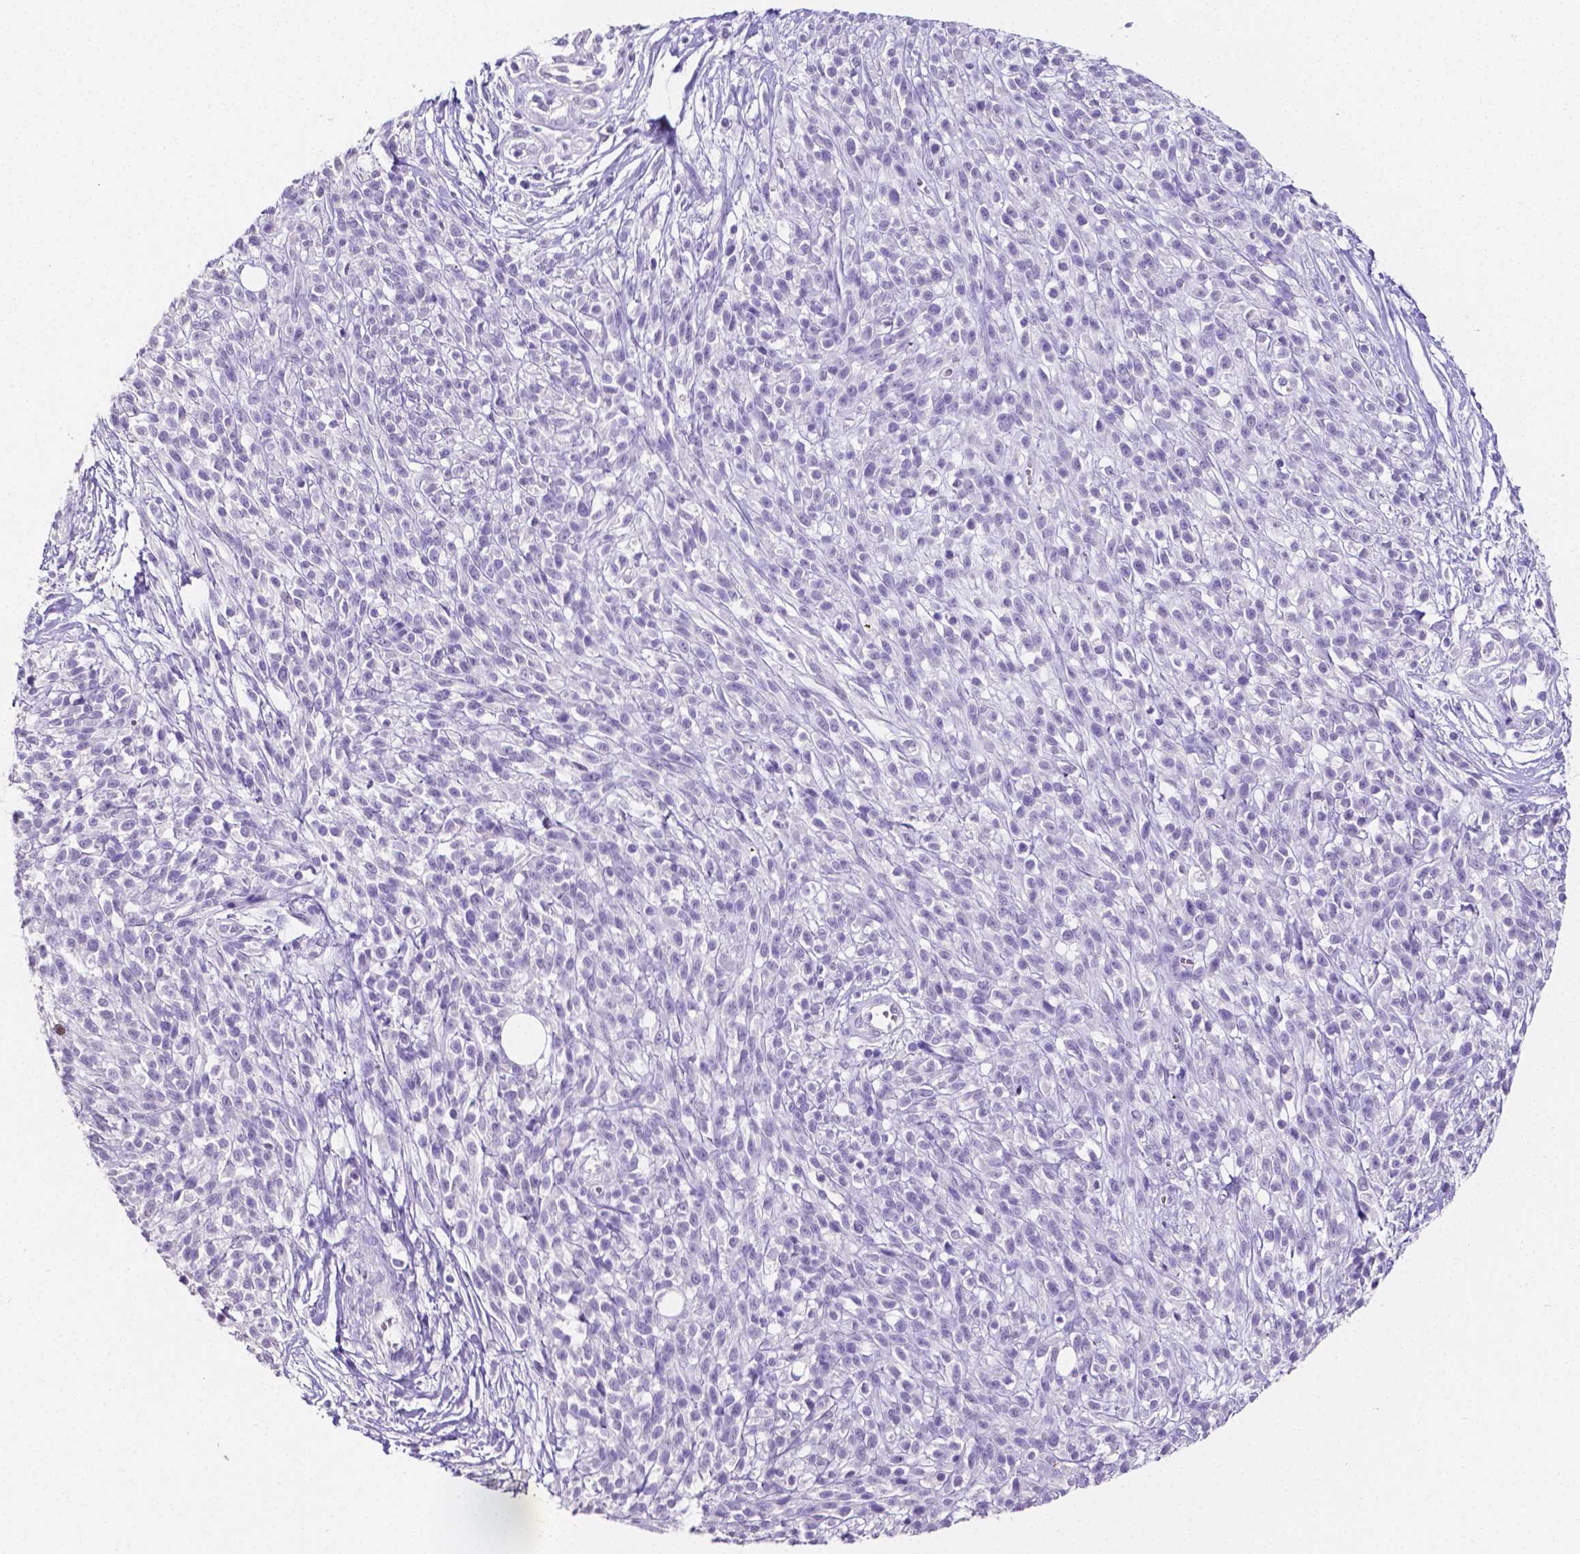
{"staining": {"intensity": "negative", "quantity": "none", "location": "none"}, "tissue": "melanoma", "cell_type": "Tumor cells", "image_type": "cancer", "snomed": [{"axis": "morphology", "description": "Malignant melanoma, NOS"}, {"axis": "topography", "description": "Skin"}, {"axis": "topography", "description": "Skin of trunk"}], "caption": "Tumor cells are negative for protein expression in human malignant melanoma. (DAB (3,3'-diaminobenzidine) immunohistochemistry, high magnification).", "gene": "SLC22A2", "patient": {"sex": "male", "age": 74}}